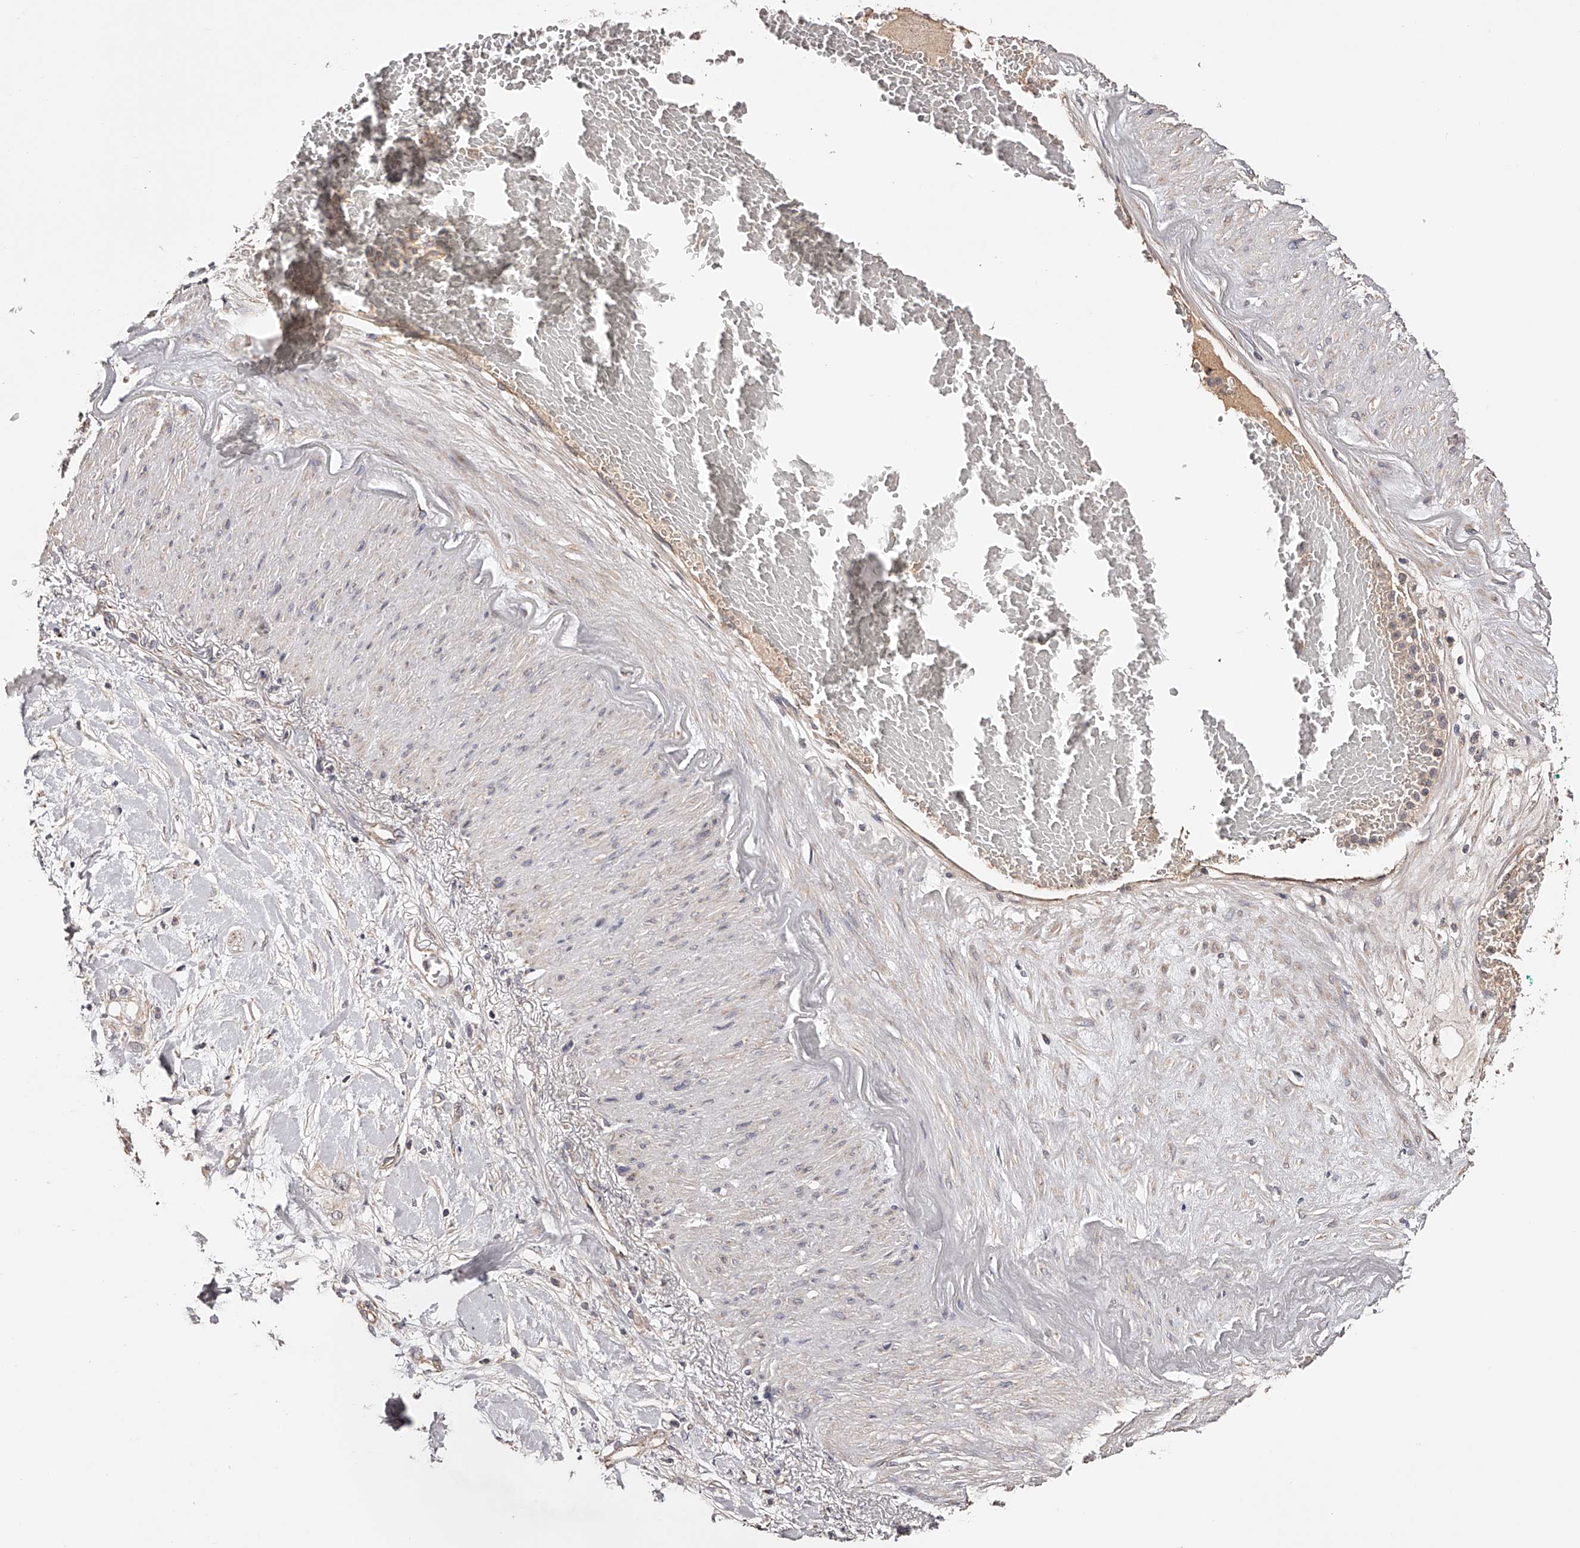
{"staining": {"intensity": "weak", "quantity": "<25%", "location": "cytoplasmic/membranous"}, "tissue": "pancreatic cancer", "cell_type": "Tumor cells", "image_type": "cancer", "snomed": [{"axis": "morphology", "description": "Adenocarcinoma, NOS"}, {"axis": "topography", "description": "Pancreas"}], "caption": "An image of human adenocarcinoma (pancreatic) is negative for staining in tumor cells. Nuclei are stained in blue.", "gene": "USP21", "patient": {"sex": "female", "age": 56}}